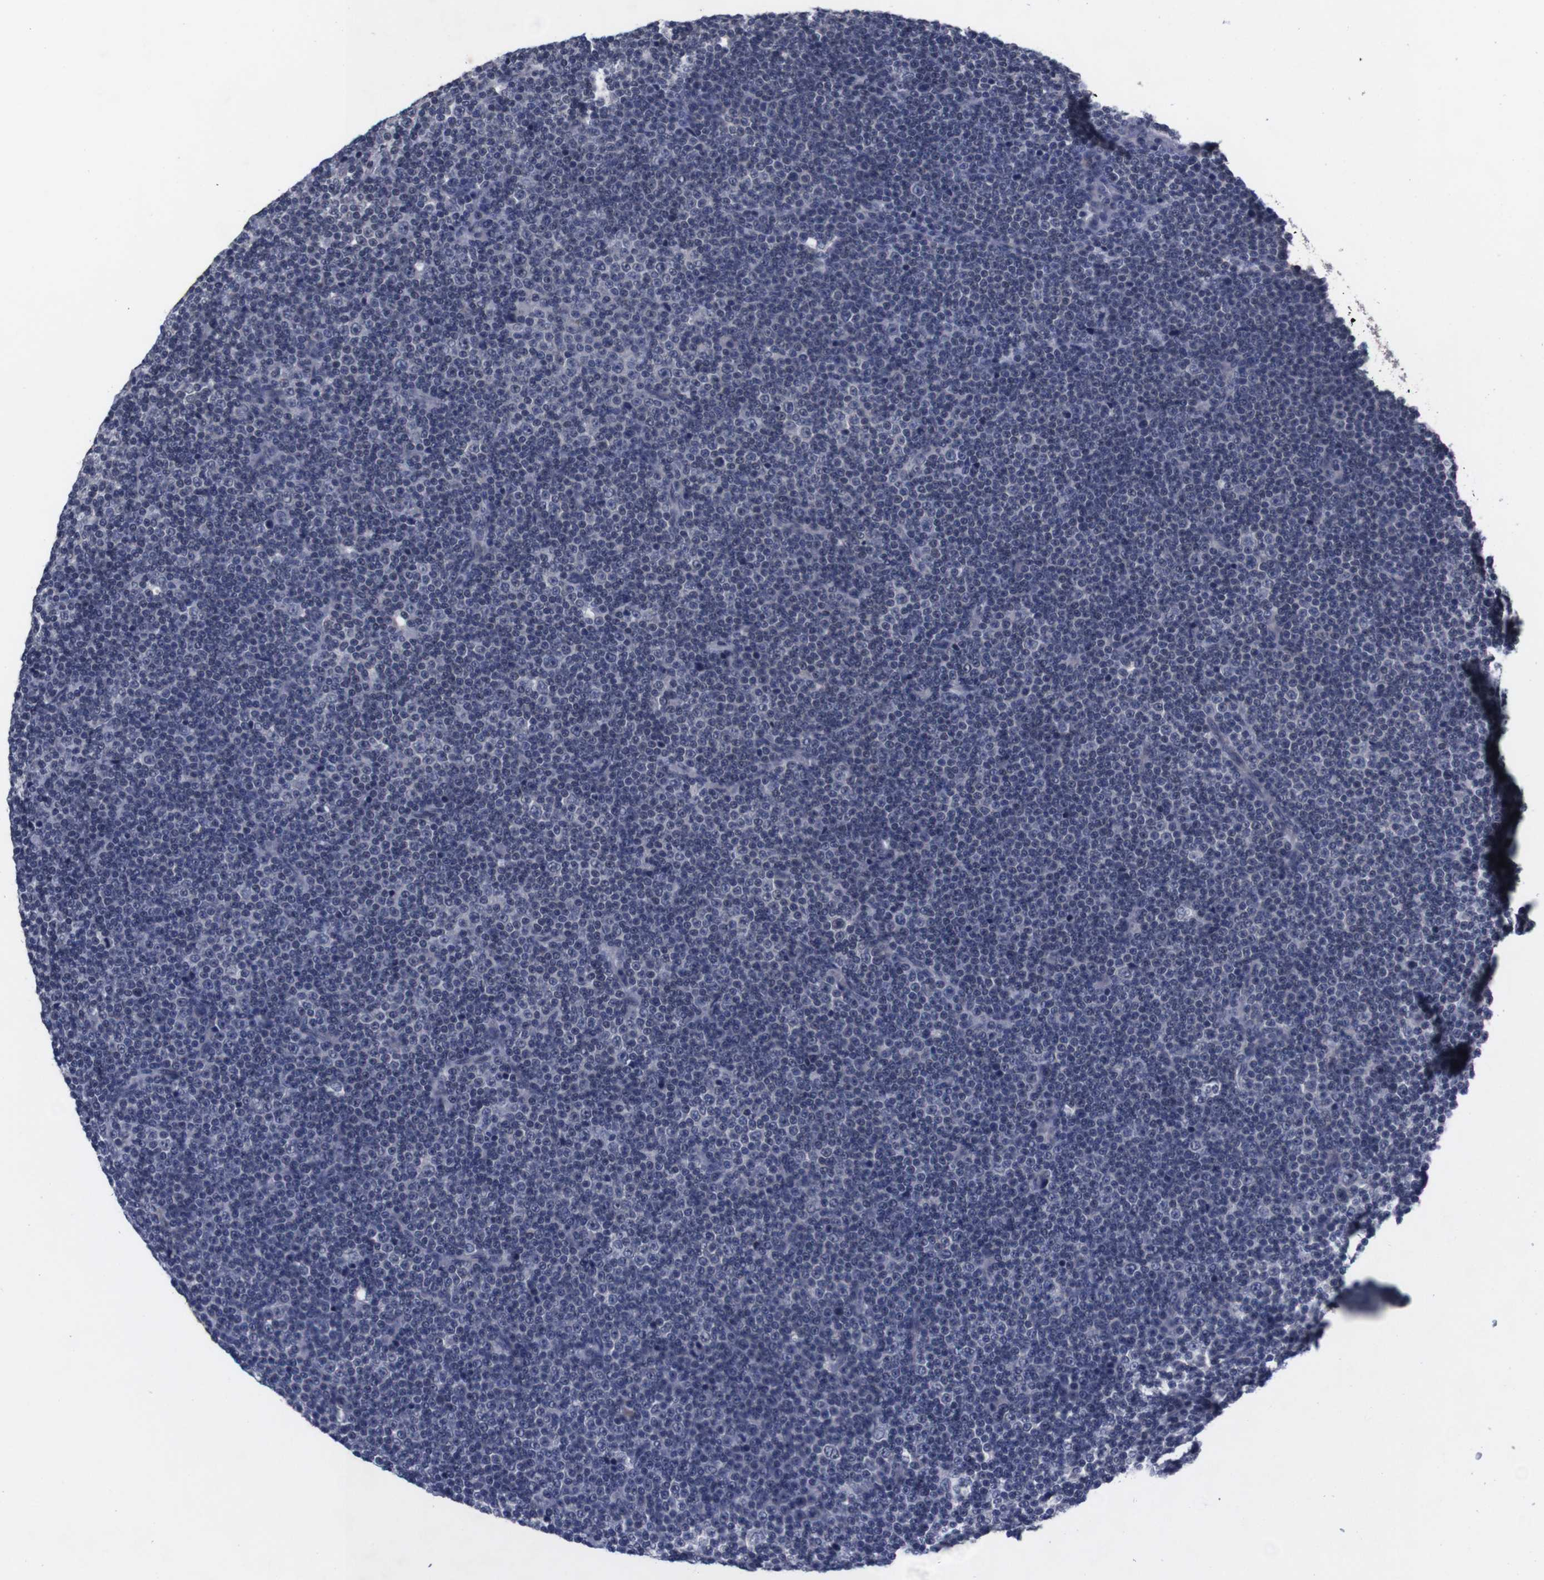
{"staining": {"intensity": "negative", "quantity": "none", "location": "none"}, "tissue": "lymphoma", "cell_type": "Tumor cells", "image_type": "cancer", "snomed": [{"axis": "morphology", "description": "Malignant lymphoma, non-Hodgkin's type, Low grade"}, {"axis": "topography", "description": "Lymph node"}], "caption": "Tumor cells are negative for protein expression in human low-grade malignant lymphoma, non-Hodgkin's type.", "gene": "TNFRSF21", "patient": {"sex": "female", "age": 67}}